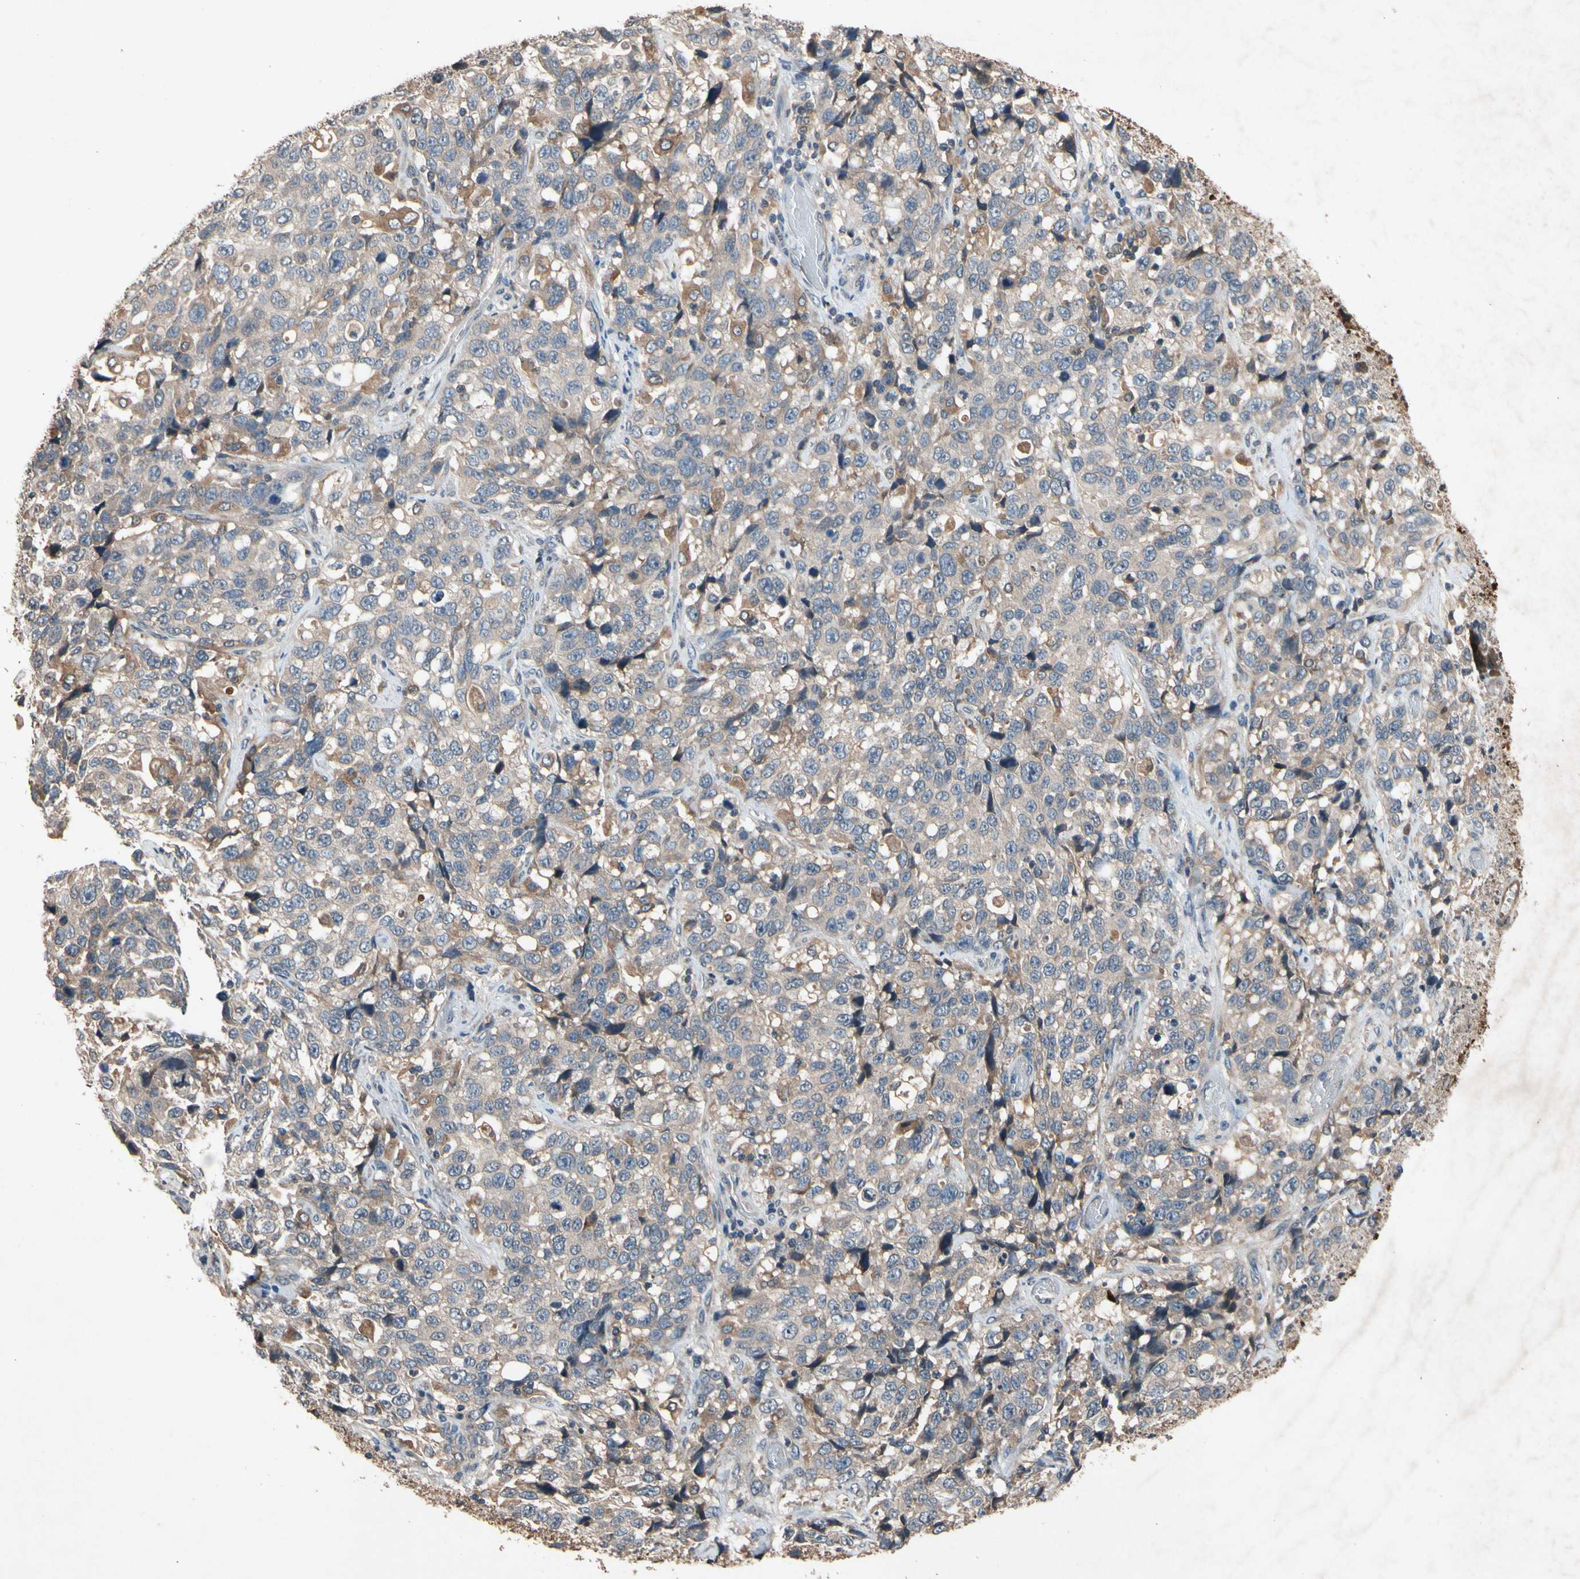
{"staining": {"intensity": "weak", "quantity": ">75%", "location": "cytoplasmic/membranous"}, "tissue": "stomach cancer", "cell_type": "Tumor cells", "image_type": "cancer", "snomed": [{"axis": "morphology", "description": "Normal tissue, NOS"}, {"axis": "morphology", "description": "Adenocarcinoma, NOS"}, {"axis": "topography", "description": "Stomach"}], "caption": "Immunohistochemical staining of human stomach cancer exhibits low levels of weak cytoplasmic/membranous staining in approximately >75% of tumor cells. Nuclei are stained in blue.", "gene": "PRDX4", "patient": {"sex": "male", "age": 48}}